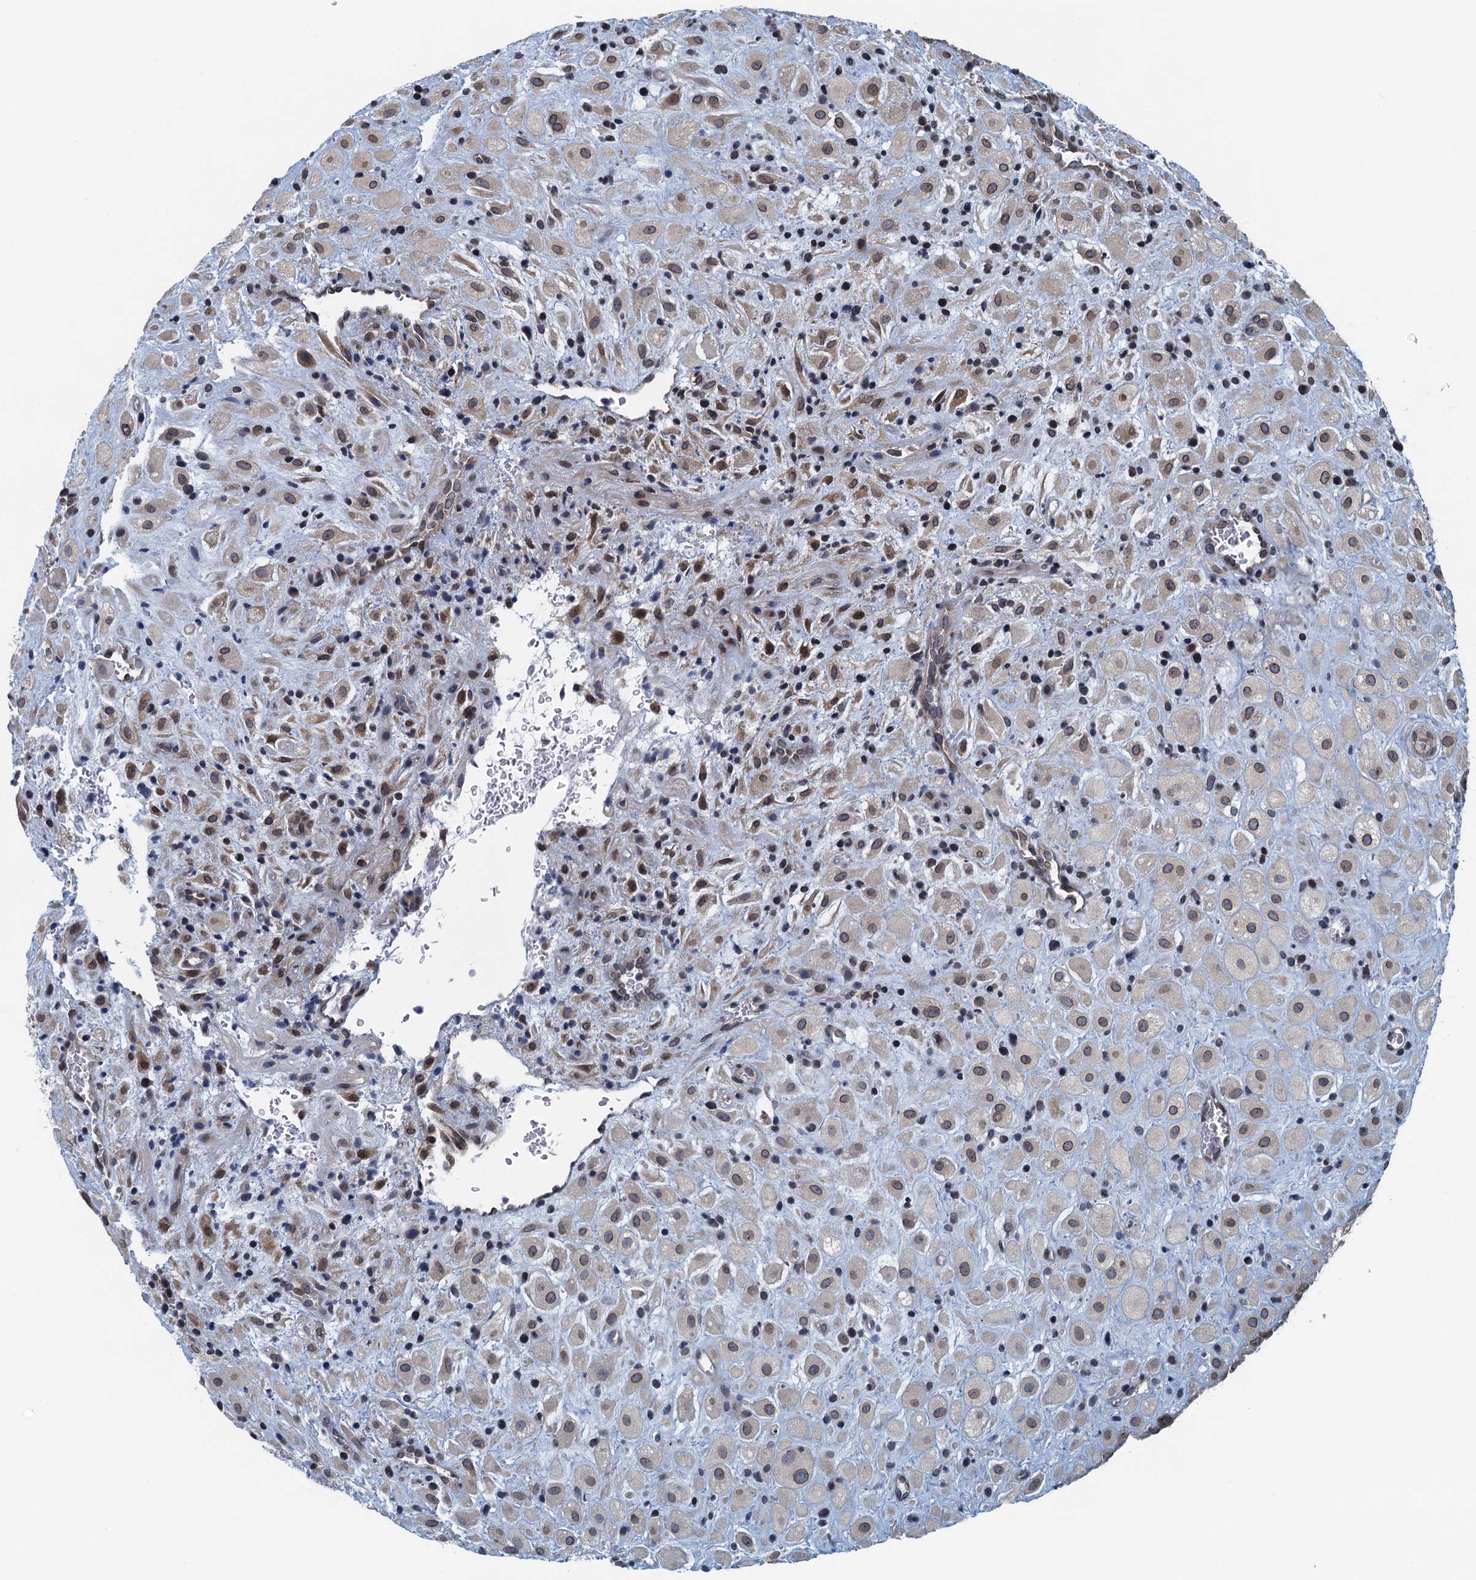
{"staining": {"intensity": "weak", "quantity": ">75%", "location": "cytoplasmic/membranous,nuclear"}, "tissue": "placenta", "cell_type": "Decidual cells", "image_type": "normal", "snomed": [{"axis": "morphology", "description": "Normal tissue, NOS"}, {"axis": "topography", "description": "Placenta"}], "caption": "Brown immunohistochemical staining in benign placenta exhibits weak cytoplasmic/membranous,nuclear staining in approximately >75% of decidual cells. Using DAB (3,3'-diaminobenzidine) (brown) and hematoxylin (blue) stains, captured at high magnification using brightfield microscopy.", "gene": "CCDC34", "patient": {"sex": "female", "age": 35}}